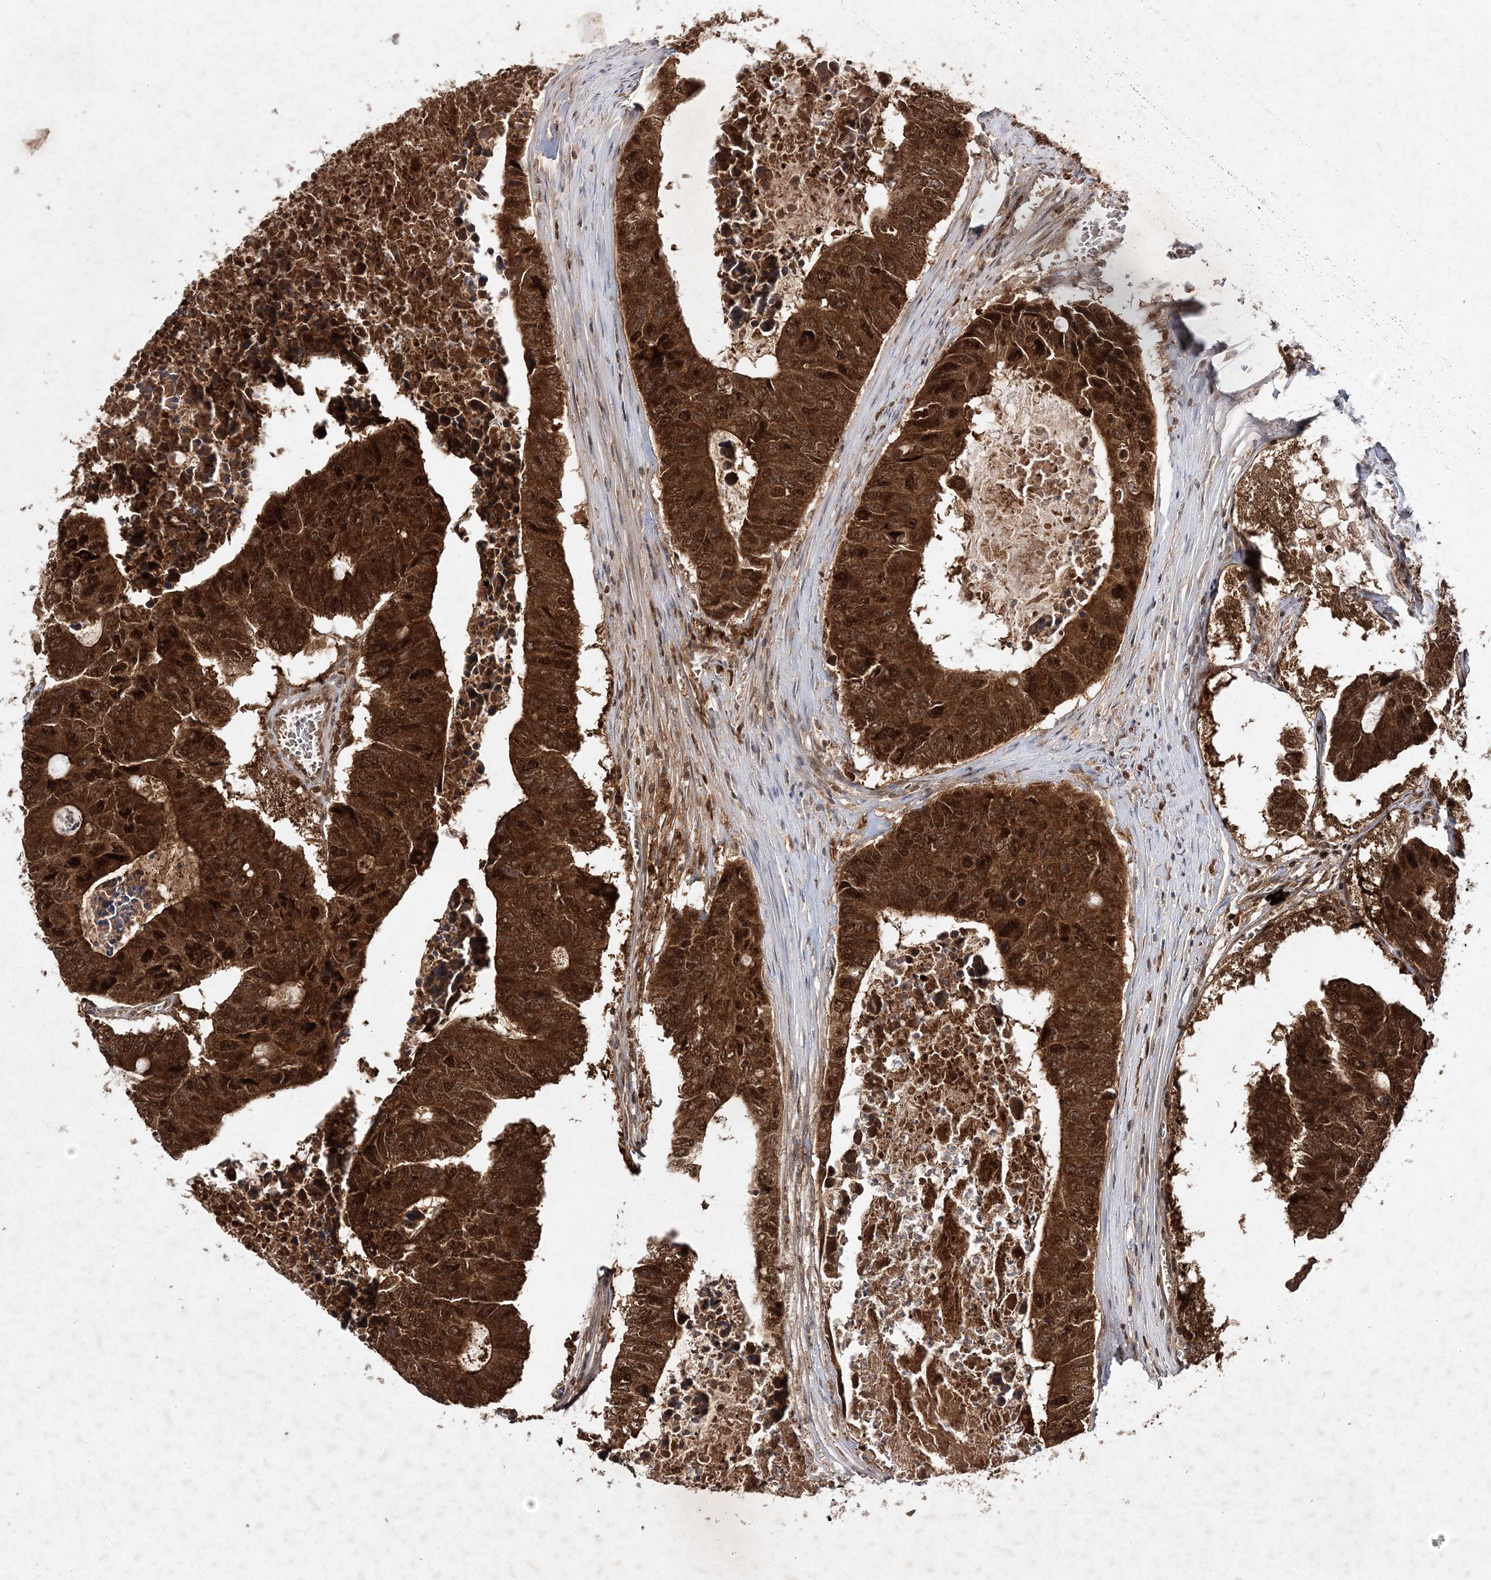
{"staining": {"intensity": "strong", "quantity": ">75%", "location": "cytoplasmic/membranous,nuclear"}, "tissue": "colorectal cancer", "cell_type": "Tumor cells", "image_type": "cancer", "snomed": [{"axis": "morphology", "description": "Adenocarcinoma, NOS"}, {"axis": "topography", "description": "Colon"}], "caption": "The photomicrograph reveals a brown stain indicating the presence of a protein in the cytoplasmic/membranous and nuclear of tumor cells in colorectal adenocarcinoma.", "gene": "NIF3L1", "patient": {"sex": "male", "age": 87}}